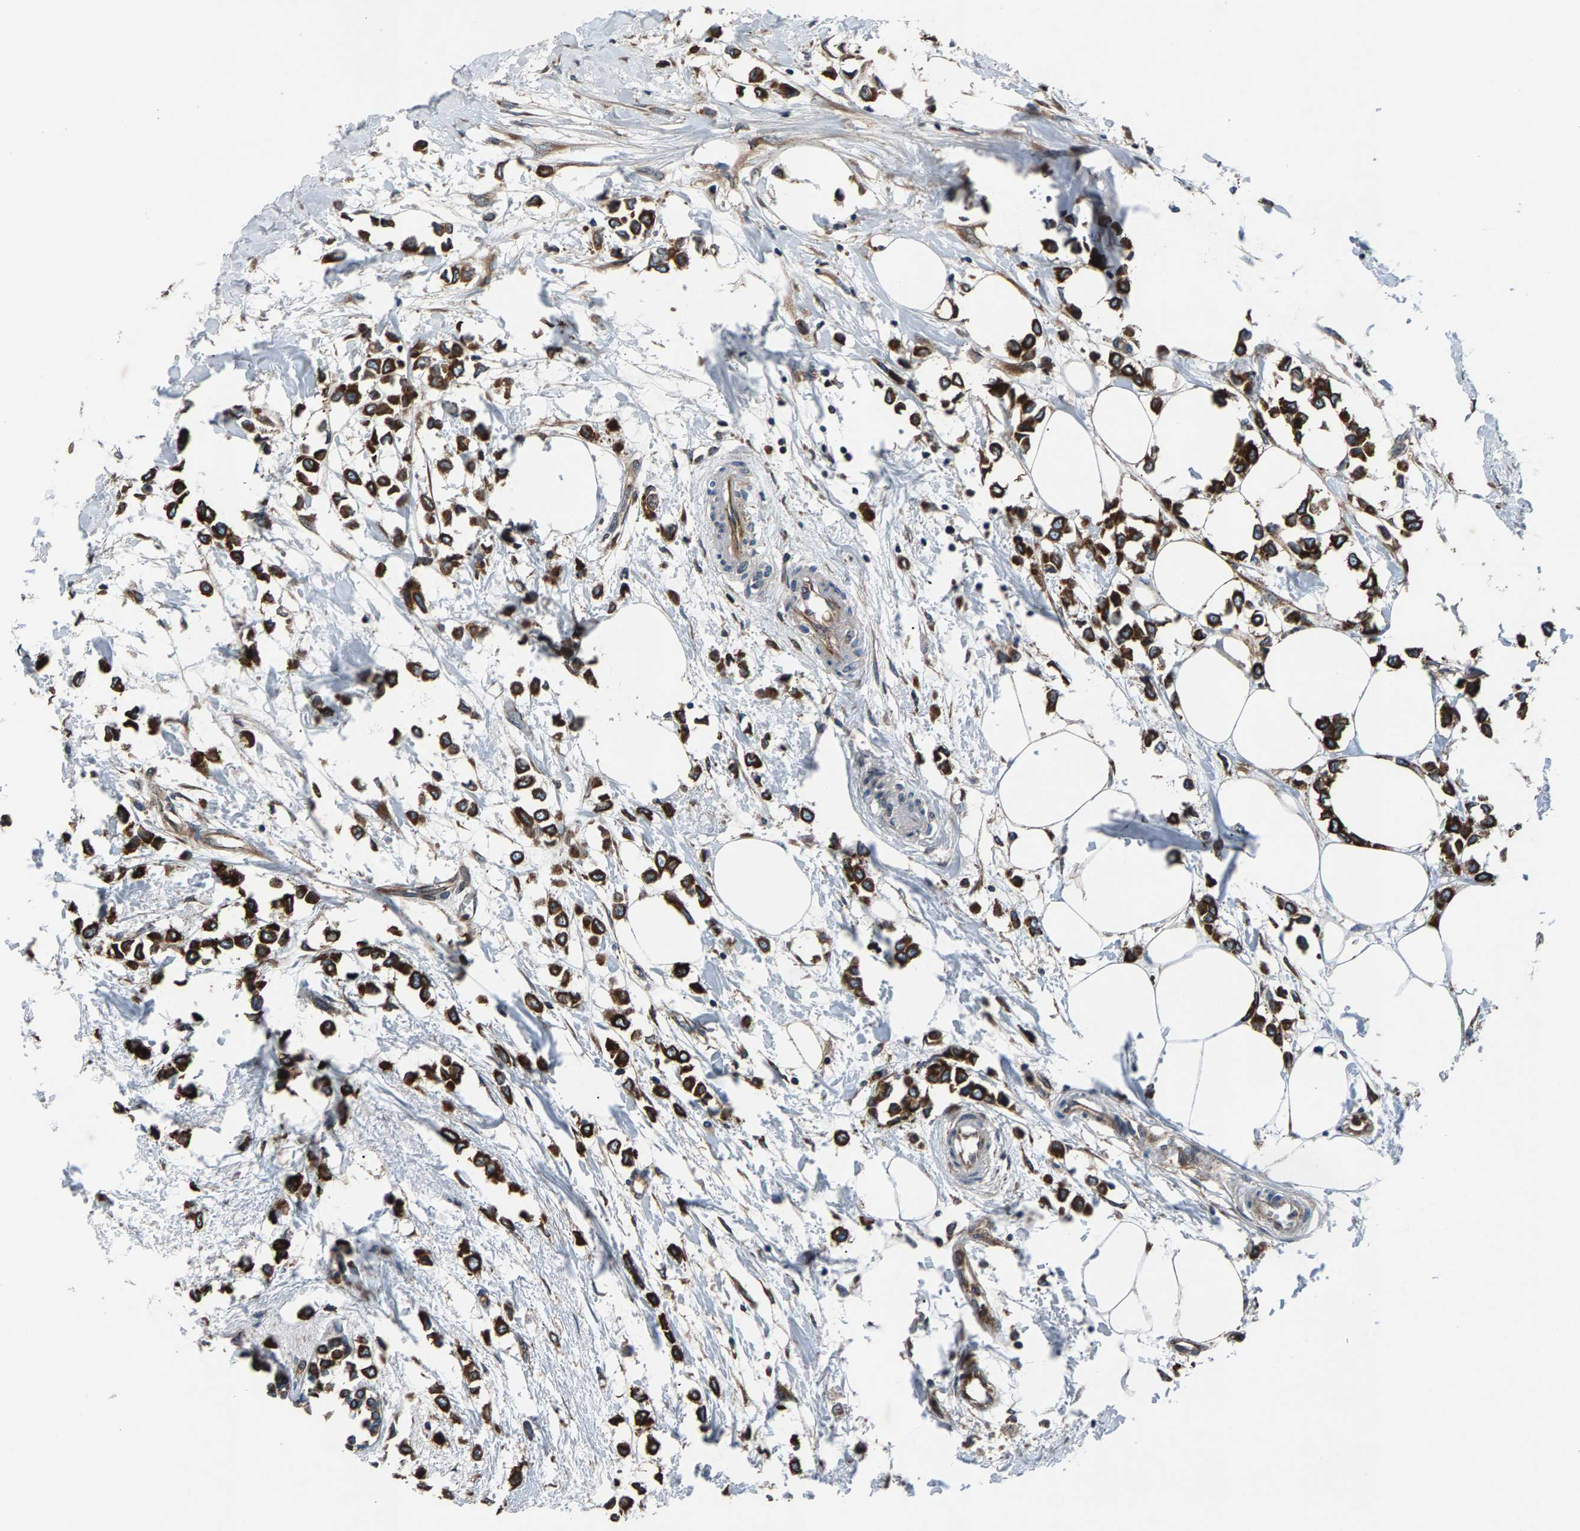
{"staining": {"intensity": "strong", "quantity": ">75%", "location": "cytoplasmic/membranous"}, "tissue": "breast cancer", "cell_type": "Tumor cells", "image_type": "cancer", "snomed": [{"axis": "morphology", "description": "Lobular carcinoma"}, {"axis": "topography", "description": "Breast"}], "caption": "A micrograph of breast cancer (lobular carcinoma) stained for a protein exhibits strong cytoplasmic/membranous brown staining in tumor cells. The staining is performed using DAB brown chromogen to label protein expression. The nuclei are counter-stained blue using hematoxylin.", "gene": "LPCAT1", "patient": {"sex": "female", "age": 51}}